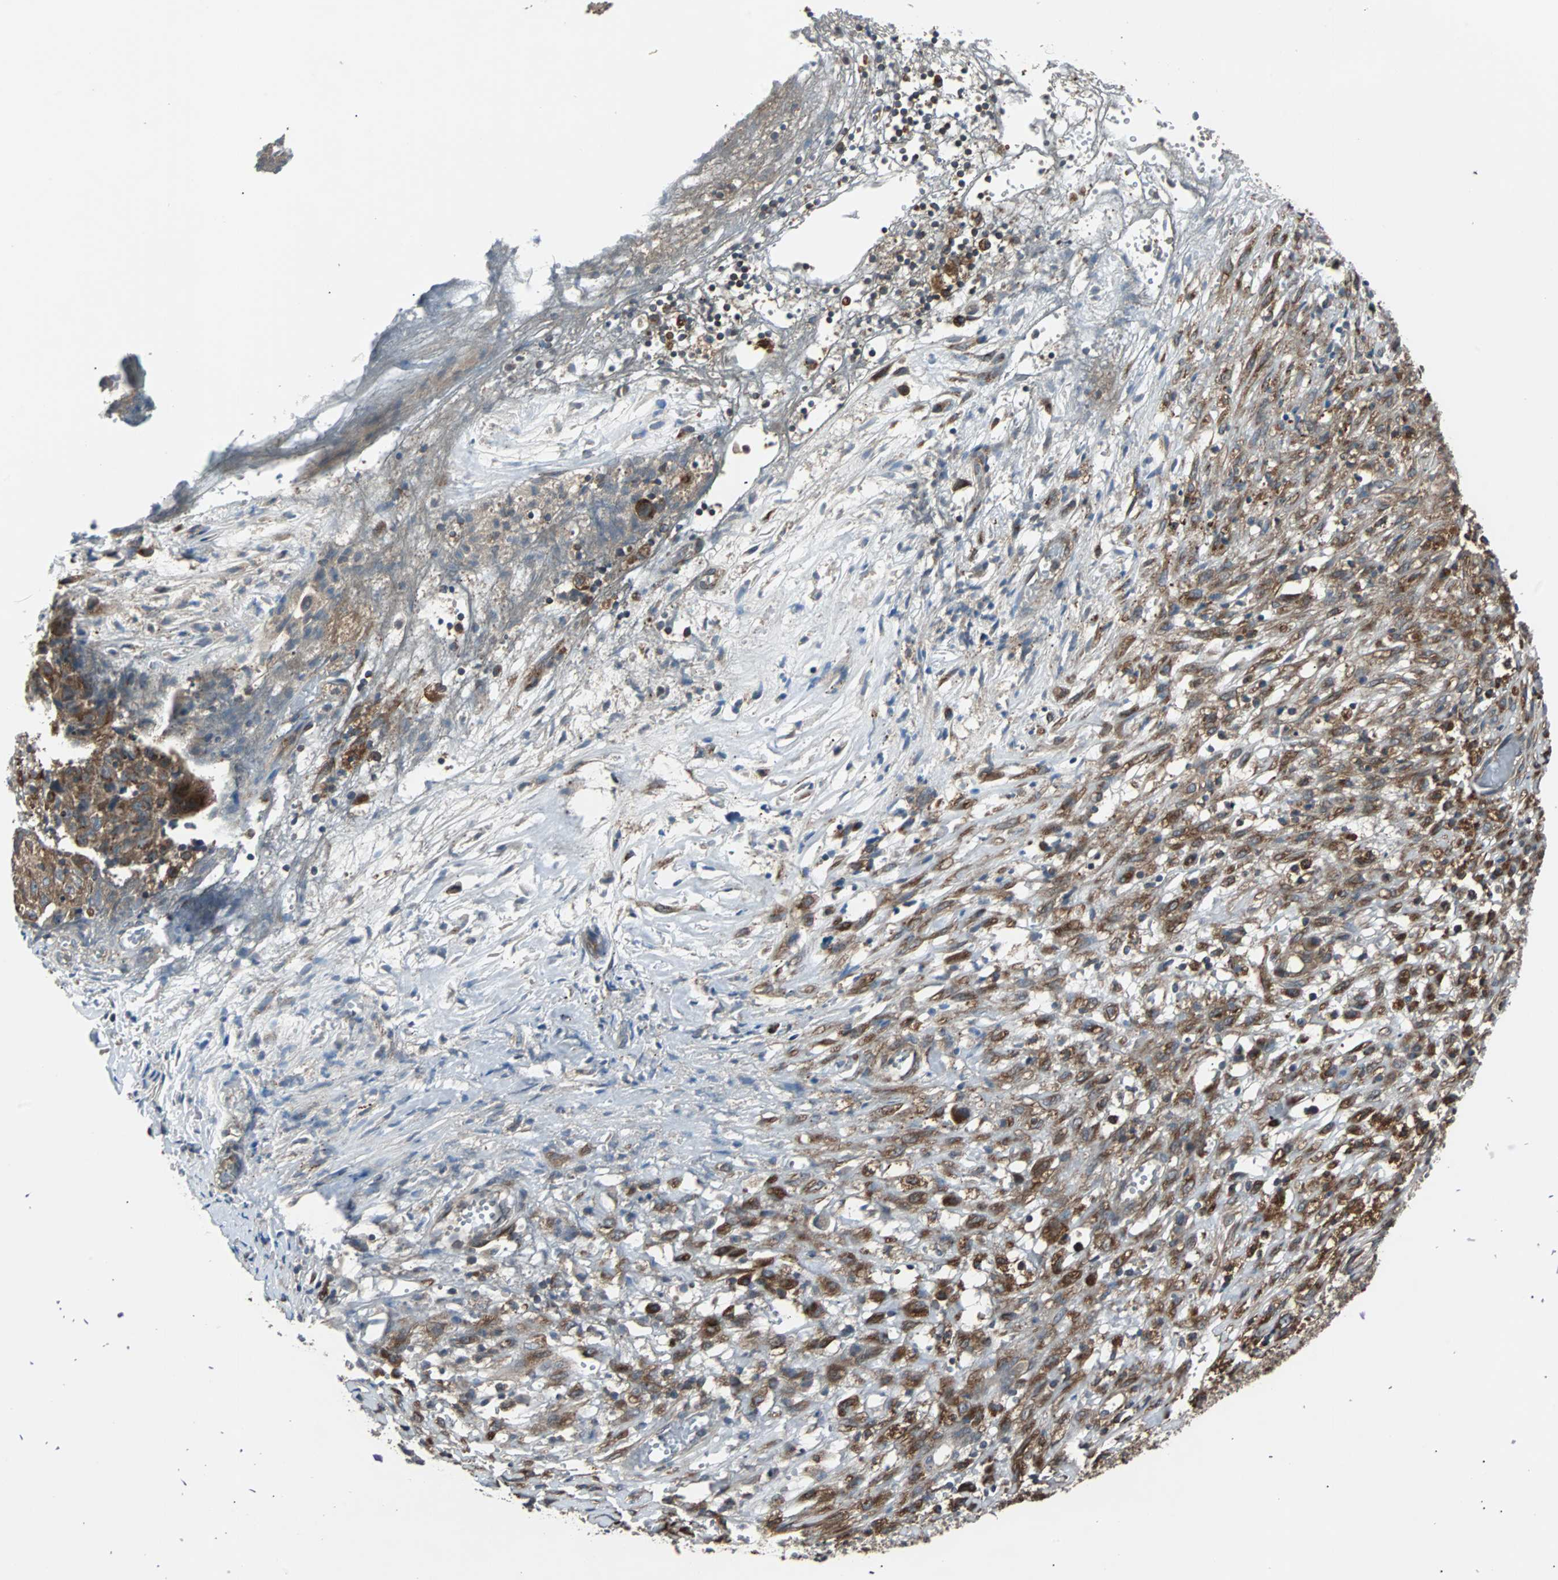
{"staining": {"intensity": "moderate", "quantity": ">75%", "location": "cytoplasmic/membranous"}, "tissue": "ovarian cancer", "cell_type": "Tumor cells", "image_type": "cancer", "snomed": [{"axis": "morphology", "description": "Carcinoma, endometroid"}, {"axis": "topography", "description": "Ovary"}], "caption": "Endometroid carcinoma (ovarian) stained with a protein marker exhibits moderate staining in tumor cells.", "gene": "ARF1", "patient": {"sex": "female", "age": 42}}